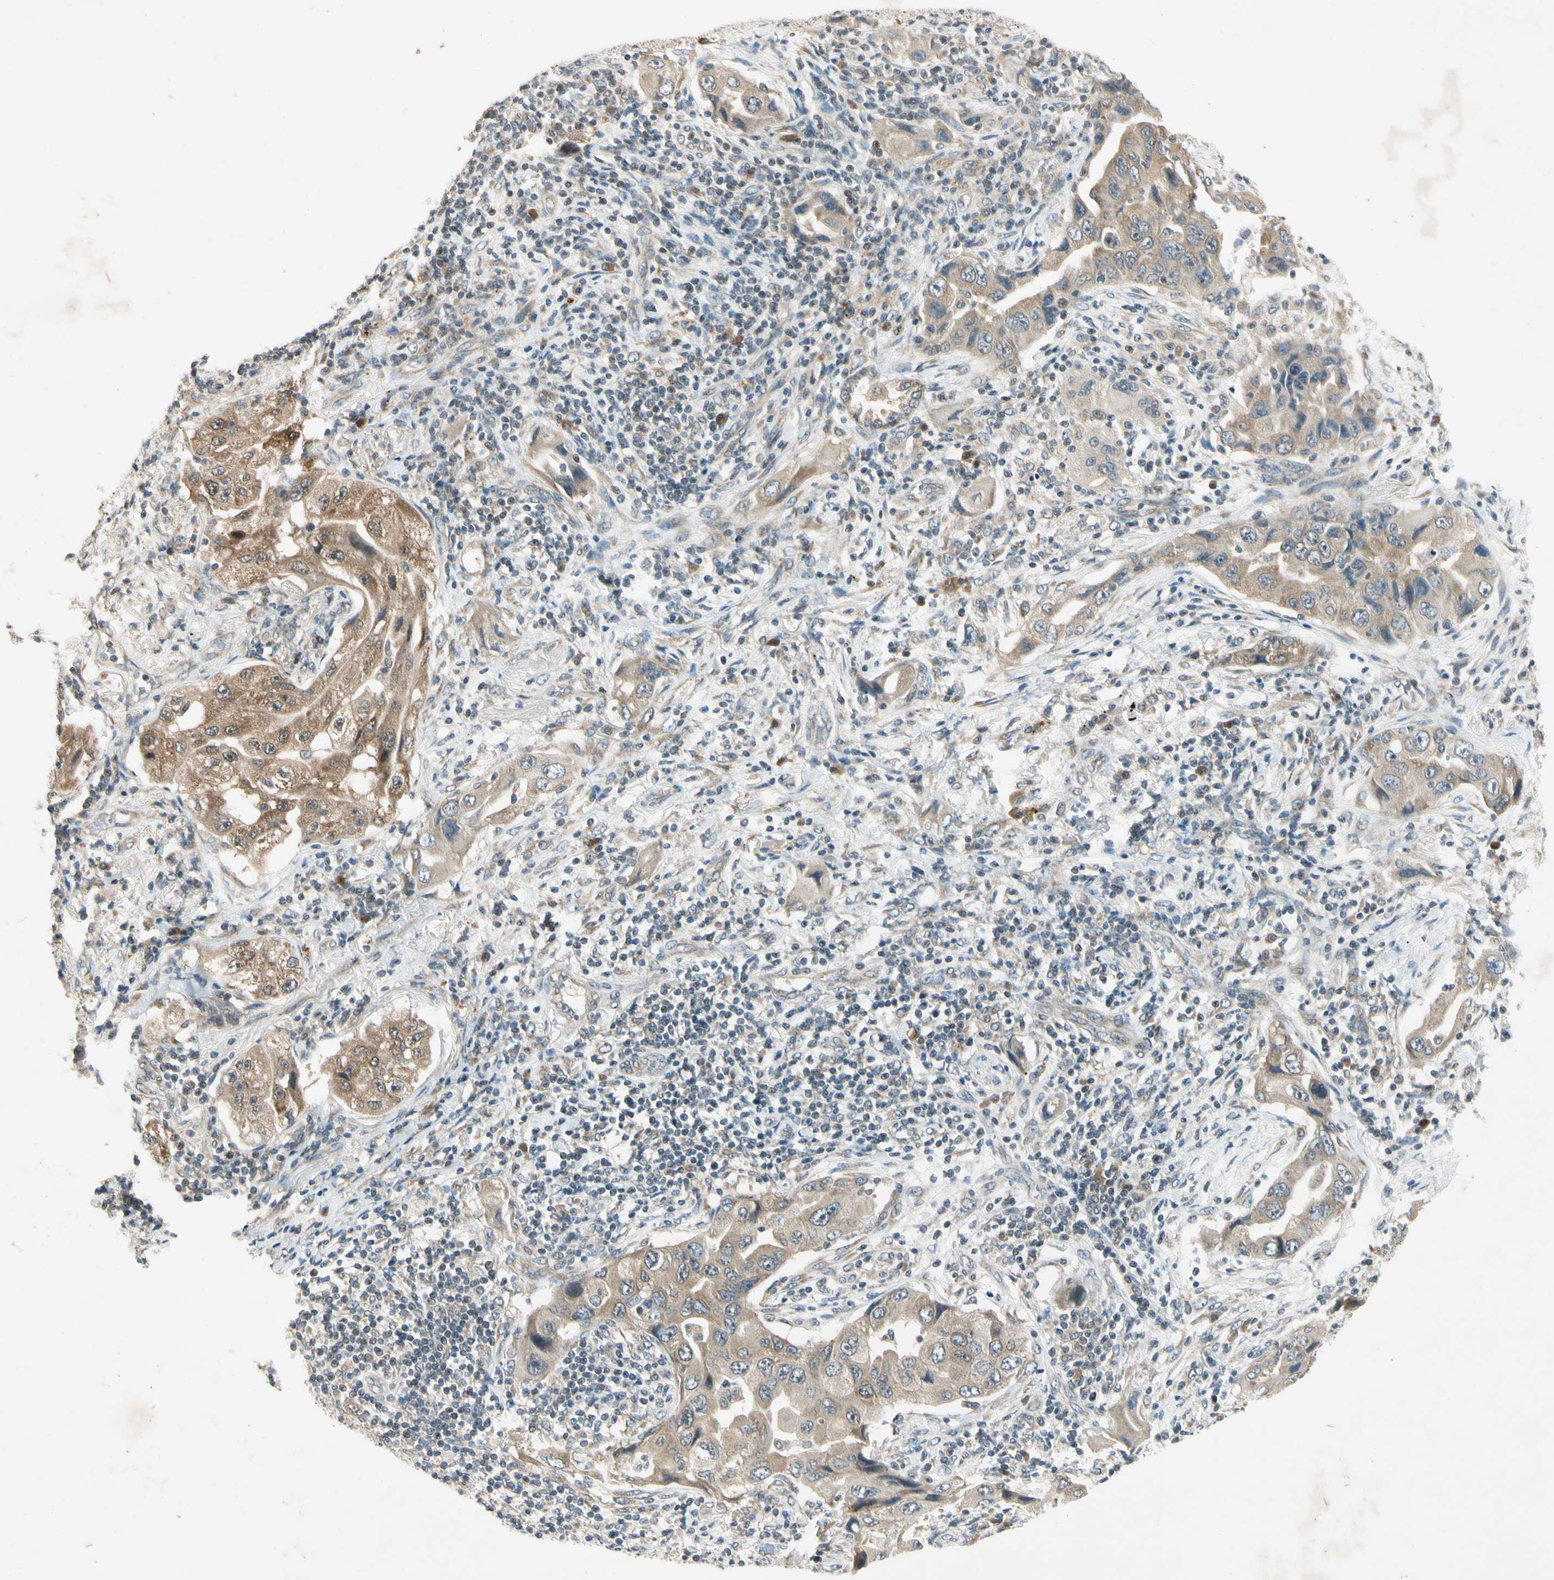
{"staining": {"intensity": "moderate", "quantity": ">75%", "location": "cytoplasmic/membranous"}, "tissue": "lung cancer", "cell_type": "Tumor cells", "image_type": "cancer", "snomed": [{"axis": "morphology", "description": "Adenocarcinoma, NOS"}, {"axis": "topography", "description": "Lung"}], "caption": "The photomicrograph reveals staining of adenocarcinoma (lung), revealing moderate cytoplasmic/membranous protein positivity (brown color) within tumor cells.", "gene": "RPS6KB2", "patient": {"sex": "female", "age": 65}}